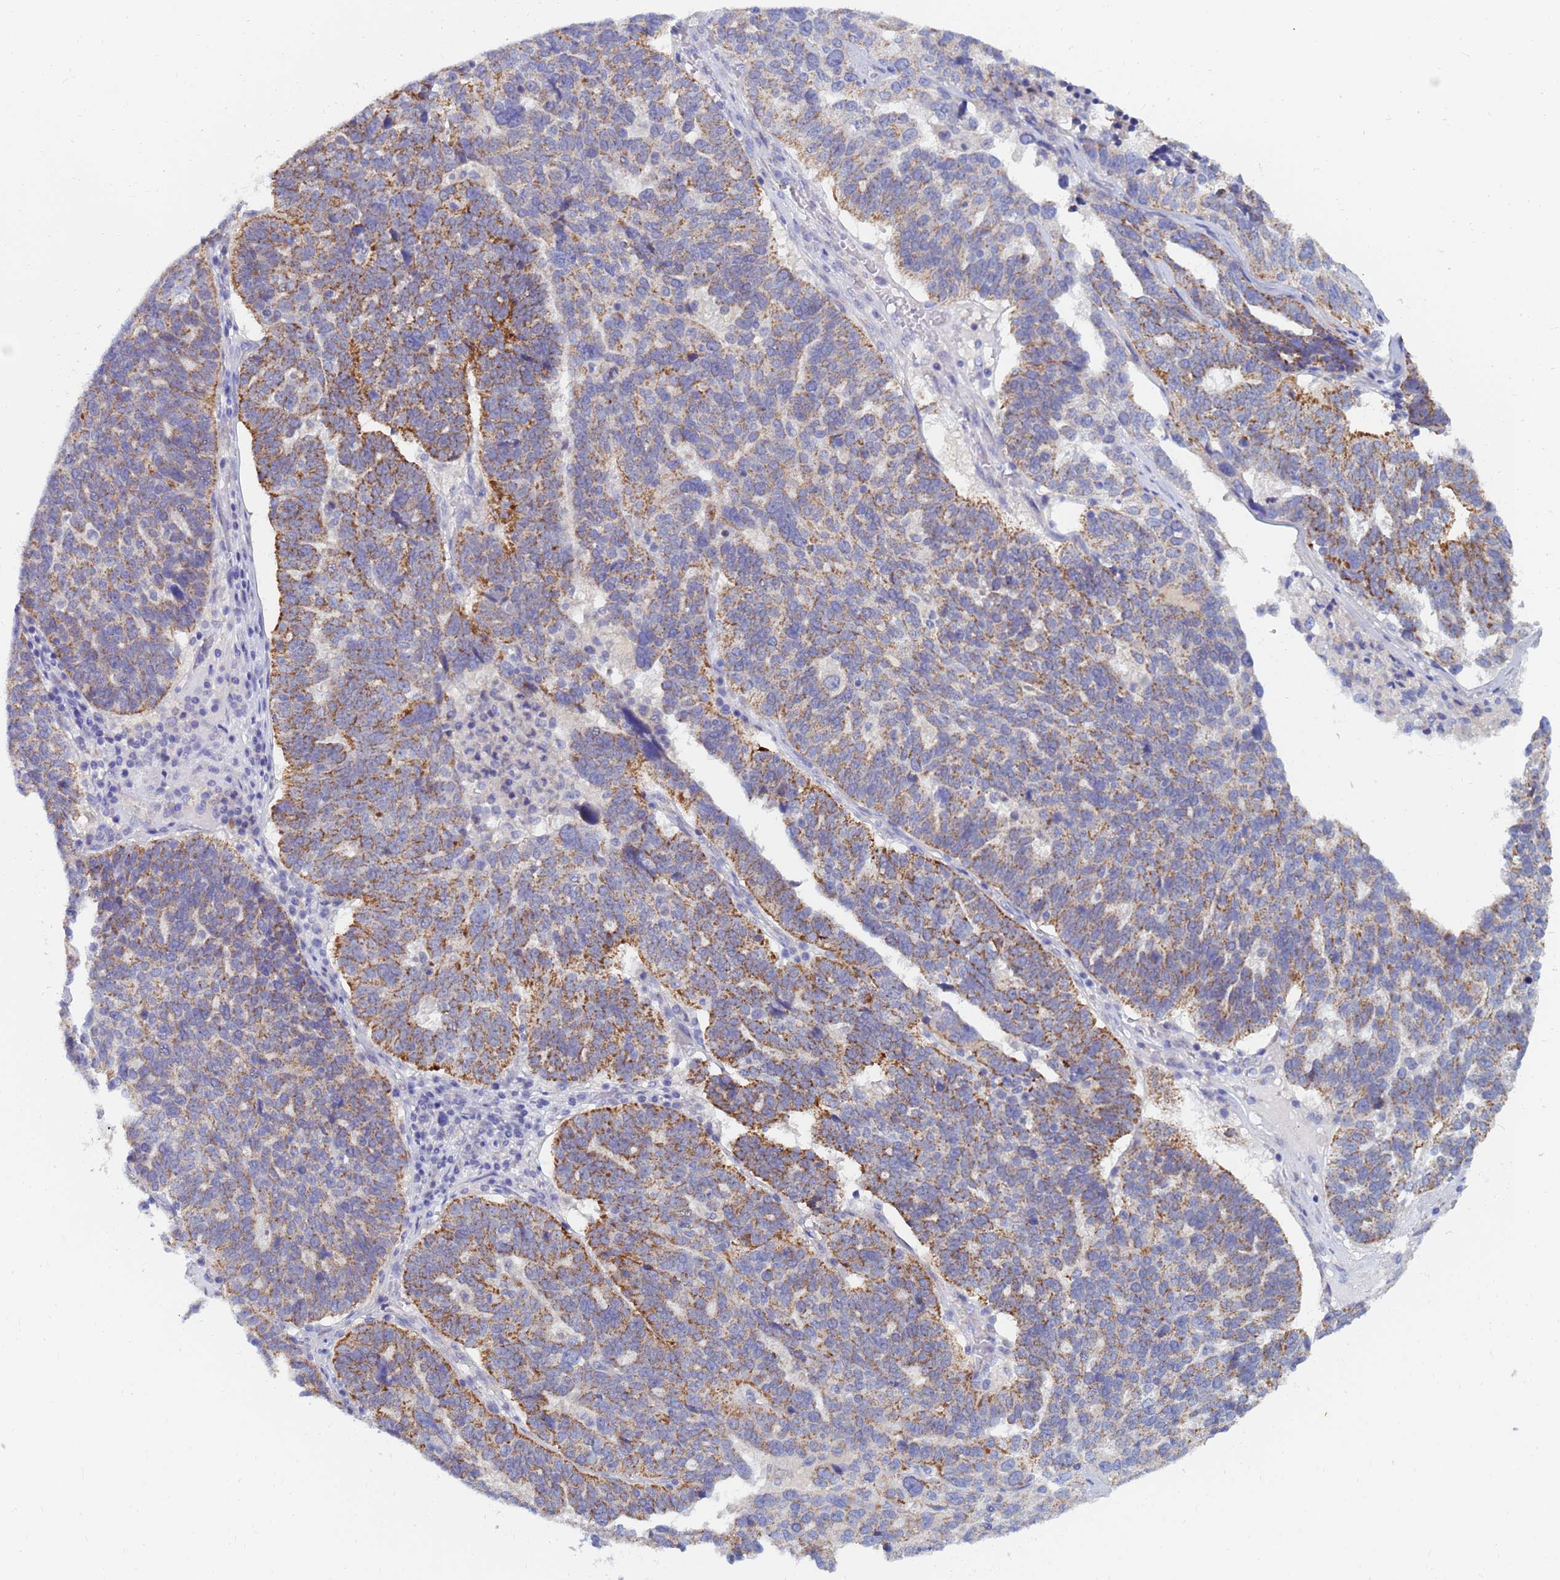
{"staining": {"intensity": "moderate", "quantity": "25%-75%", "location": "cytoplasmic/membranous"}, "tissue": "ovarian cancer", "cell_type": "Tumor cells", "image_type": "cancer", "snomed": [{"axis": "morphology", "description": "Cystadenocarcinoma, serous, NOS"}, {"axis": "topography", "description": "Ovary"}], "caption": "Immunohistochemistry (IHC) staining of ovarian cancer (serous cystadenocarcinoma), which reveals medium levels of moderate cytoplasmic/membranous positivity in about 25%-75% of tumor cells indicating moderate cytoplasmic/membranous protein expression. The staining was performed using DAB (3,3'-diaminobenzidine) (brown) for protein detection and nuclei were counterstained in hematoxylin (blue).", "gene": "SDR39U1", "patient": {"sex": "female", "age": 59}}